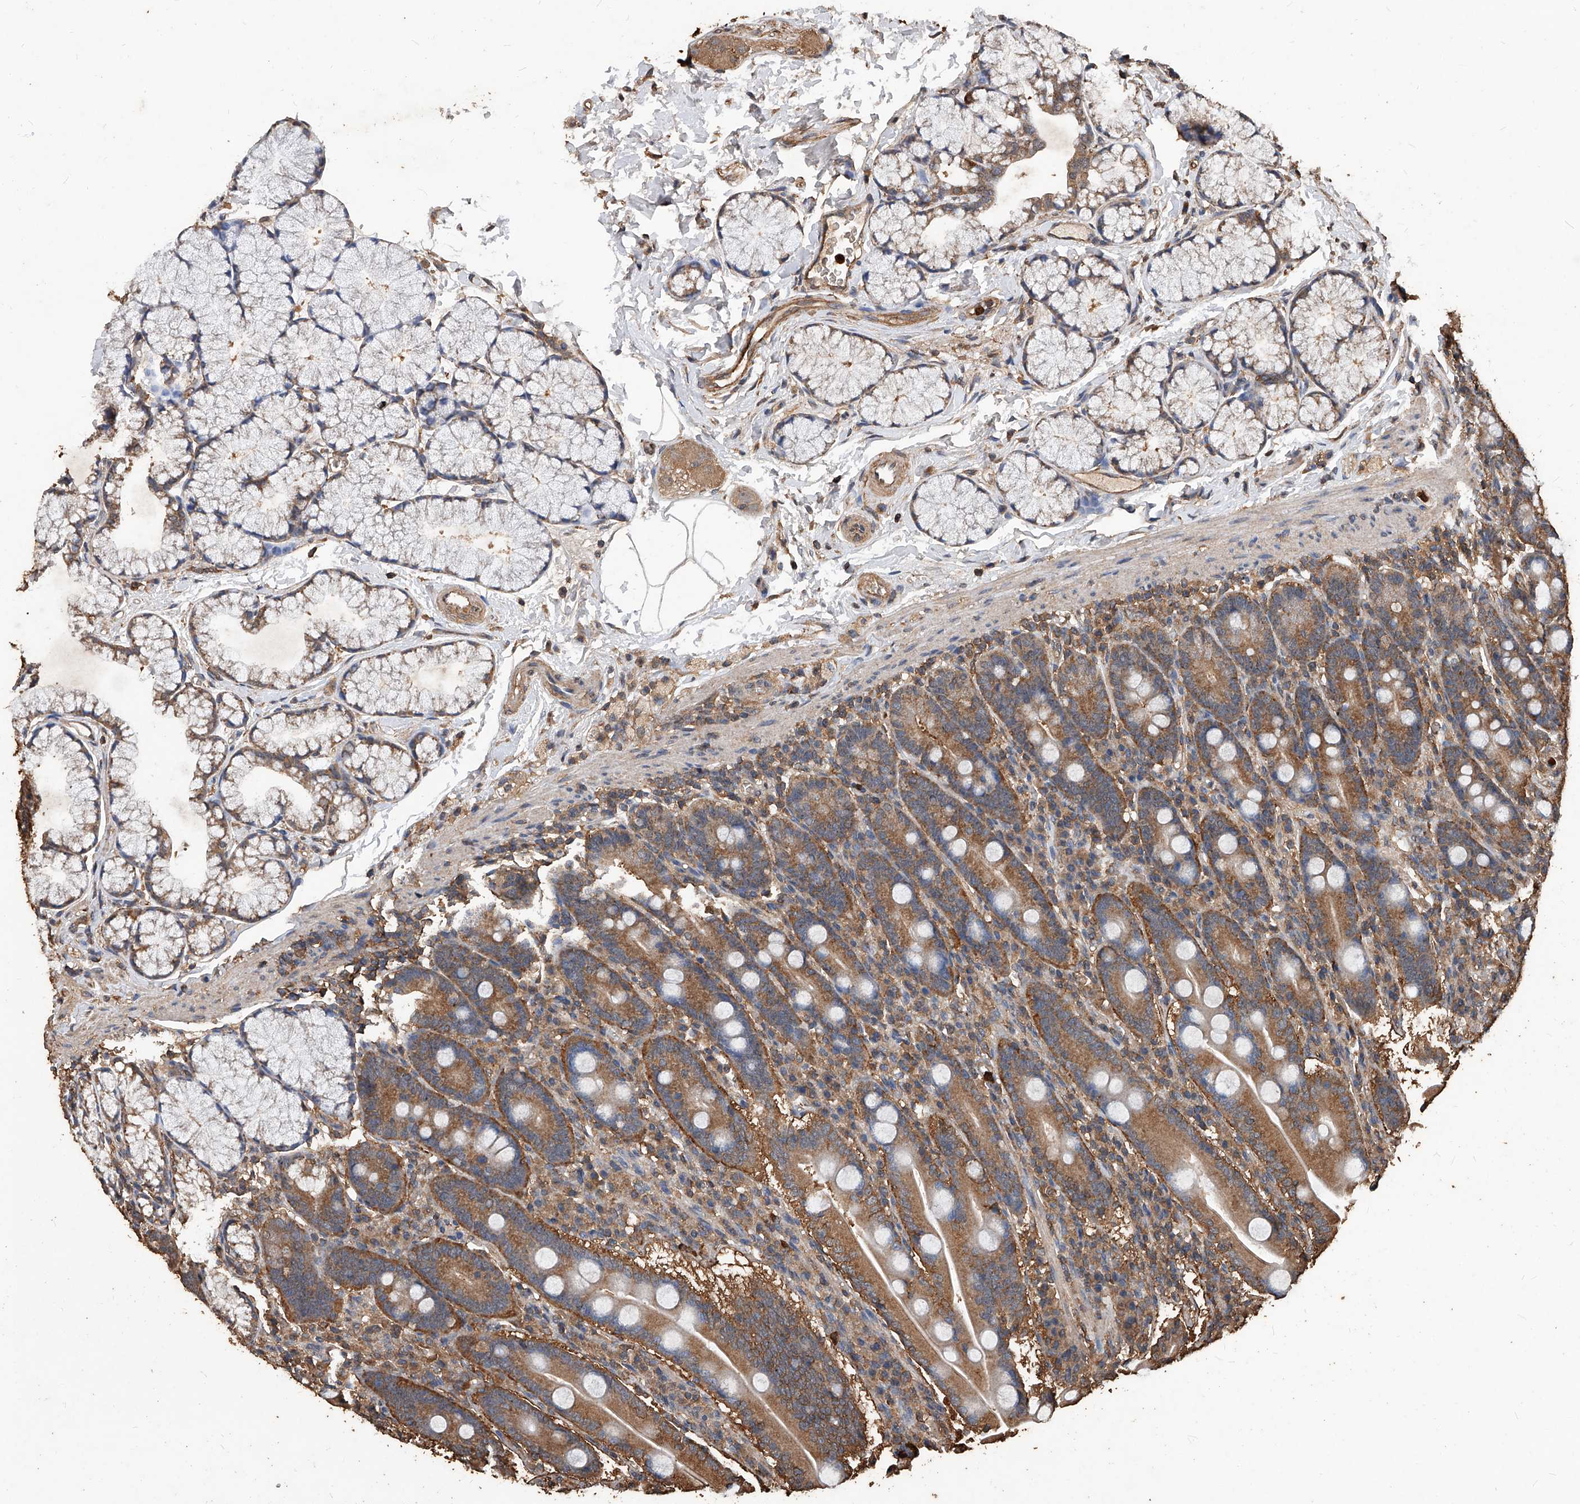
{"staining": {"intensity": "moderate", "quantity": ">75%", "location": "cytoplasmic/membranous"}, "tissue": "duodenum", "cell_type": "Glandular cells", "image_type": "normal", "snomed": [{"axis": "morphology", "description": "Normal tissue, NOS"}, {"axis": "topography", "description": "Duodenum"}], "caption": "This photomicrograph reveals immunohistochemistry staining of benign human duodenum, with medium moderate cytoplasmic/membranous positivity in about >75% of glandular cells.", "gene": "UCP2", "patient": {"sex": "male", "age": 35}}